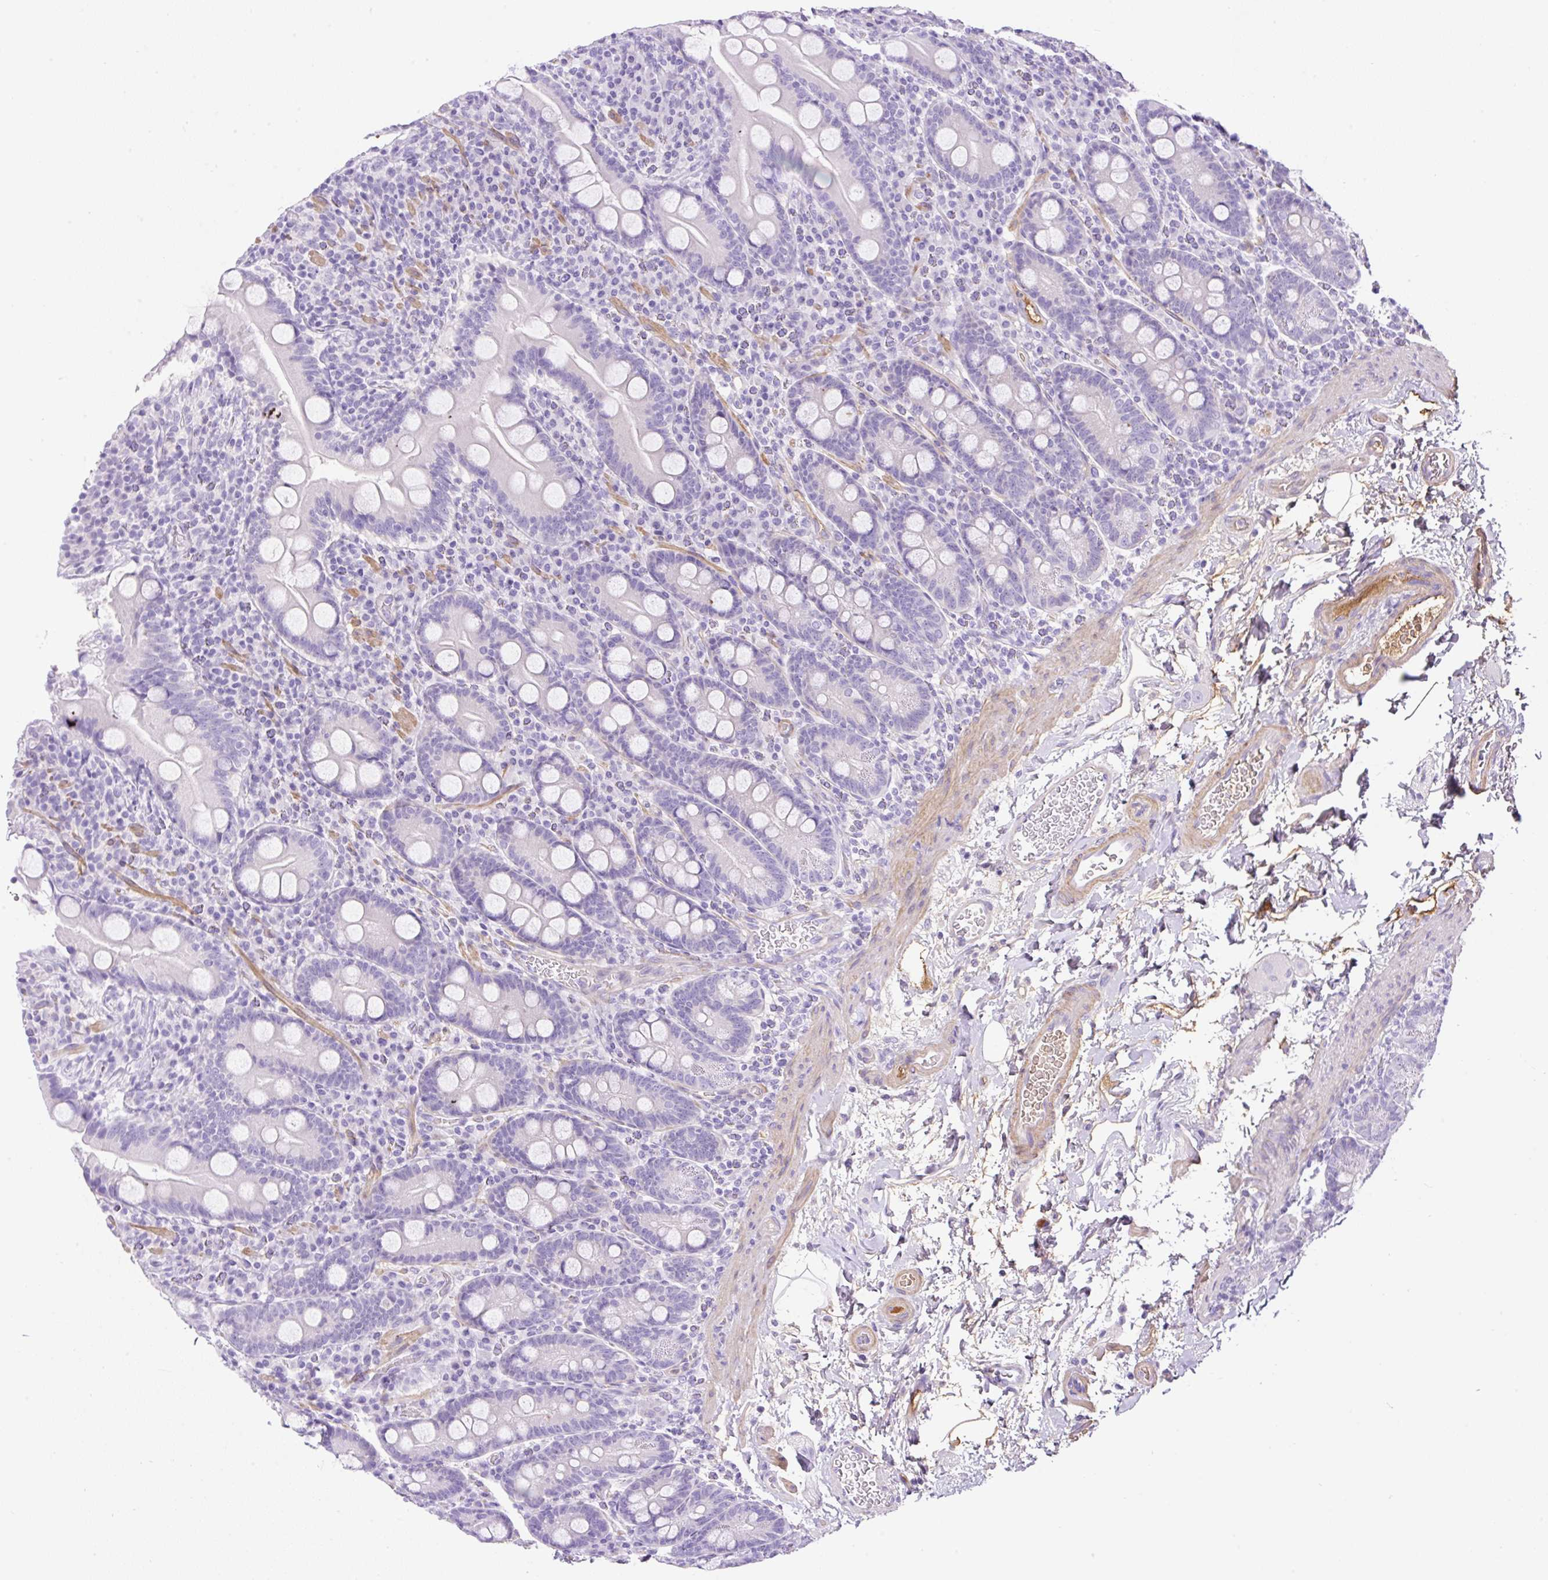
{"staining": {"intensity": "negative", "quantity": "none", "location": "none"}, "tissue": "duodenum", "cell_type": "Glandular cells", "image_type": "normal", "snomed": [{"axis": "morphology", "description": "Normal tissue, NOS"}, {"axis": "topography", "description": "Duodenum"}], "caption": "There is no significant expression in glandular cells of duodenum. (DAB IHC, high magnification).", "gene": "TDRD15", "patient": {"sex": "male", "age": 35}}